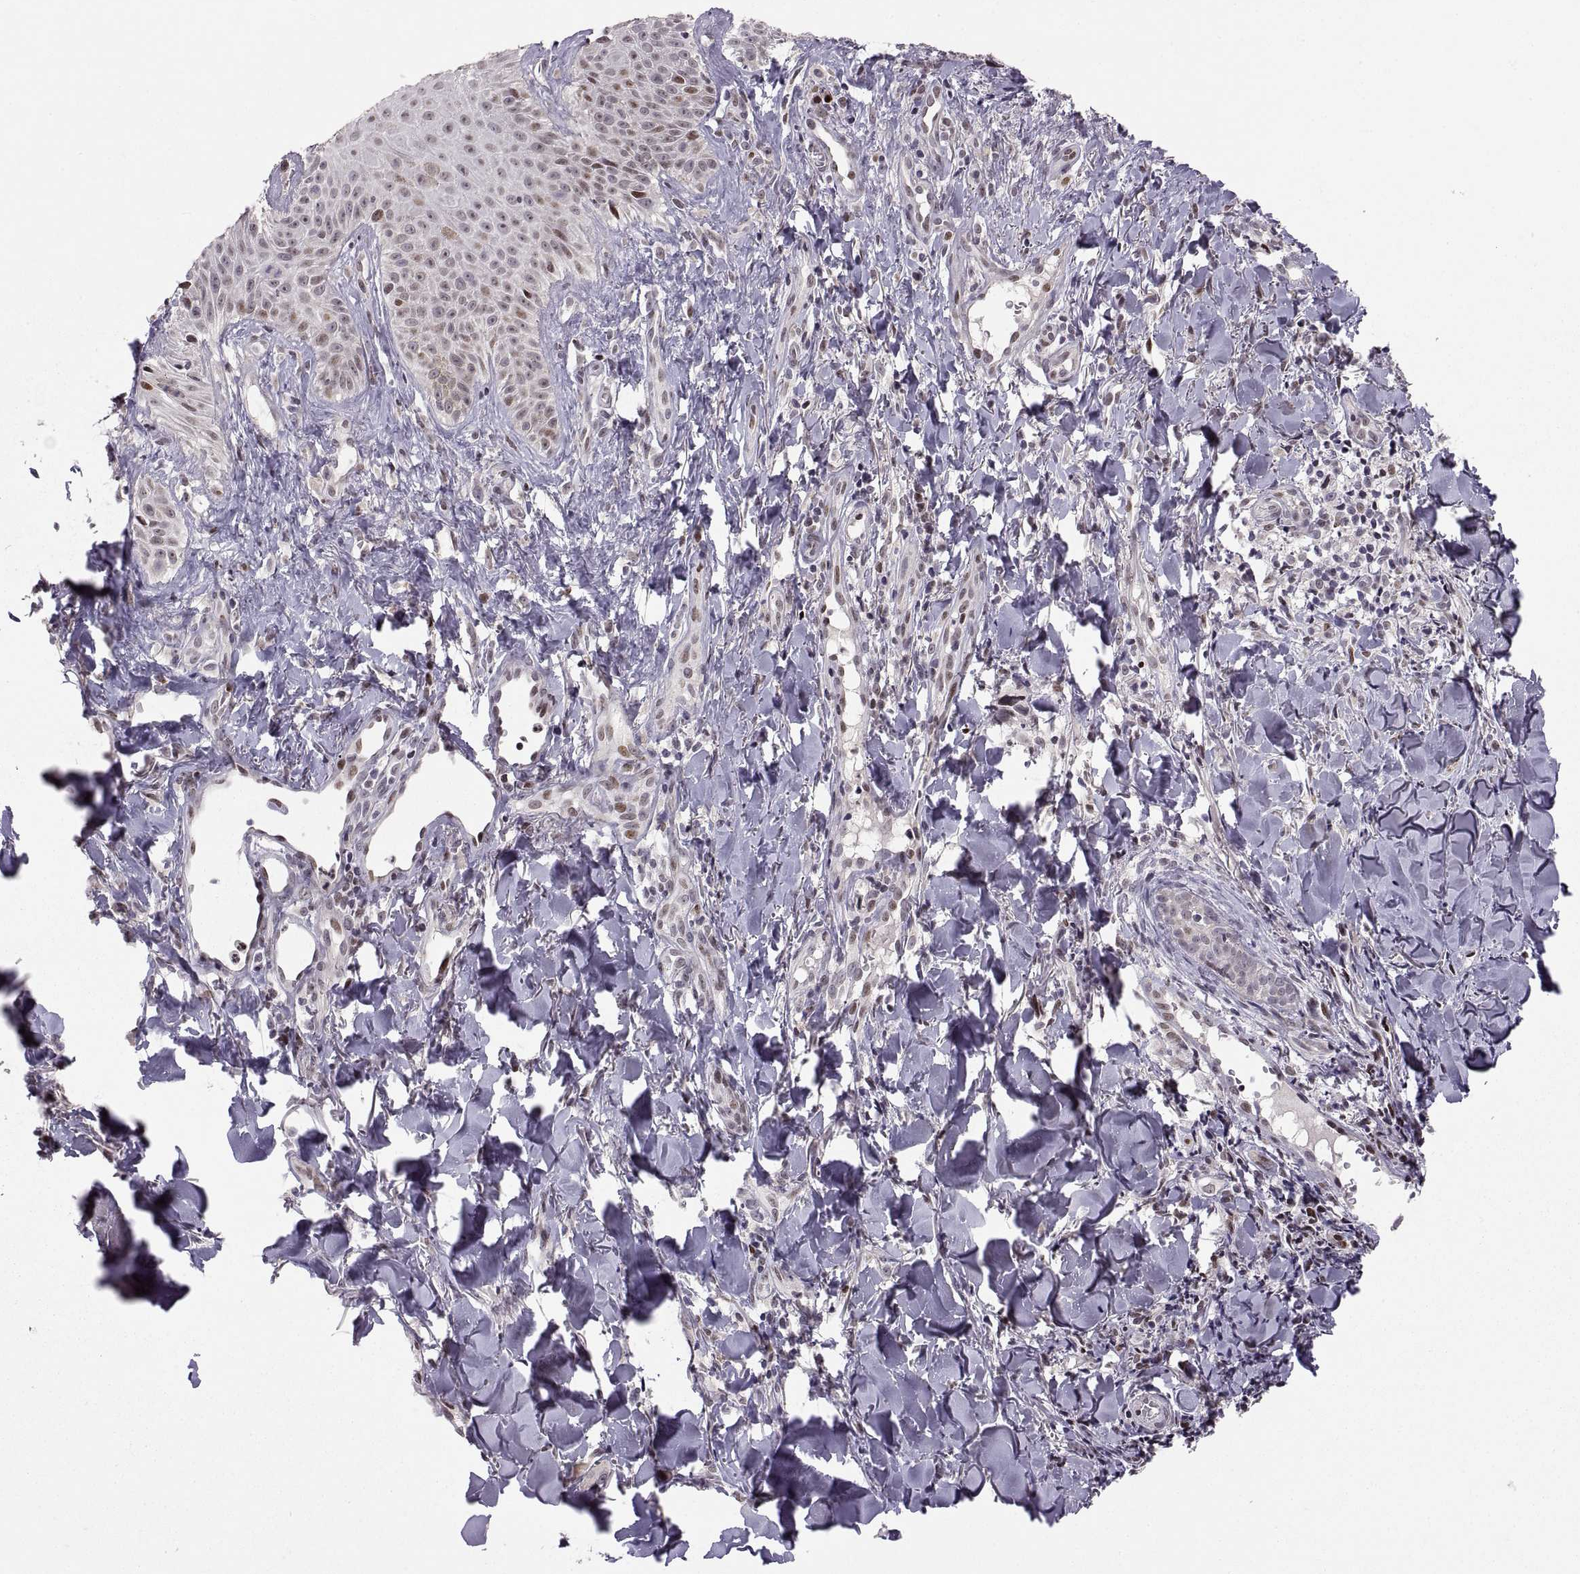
{"staining": {"intensity": "moderate", "quantity": "<25%", "location": "nuclear"}, "tissue": "melanoma", "cell_type": "Tumor cells", "image_type": "cancer", "snomed": [{"axis": "morphology", "description": "Malignant melanoma, NOS"}, {"axis": "topography", "description": "Skin"}], "caption": "An image of malignant melanoma stained for a protein shows moderate nuclear brown staining in tumor cells. (IHC, brightfield microscopy, high magnification).", "gene": "SNAI1", "patient": {"sex": "male", "age": 67}}